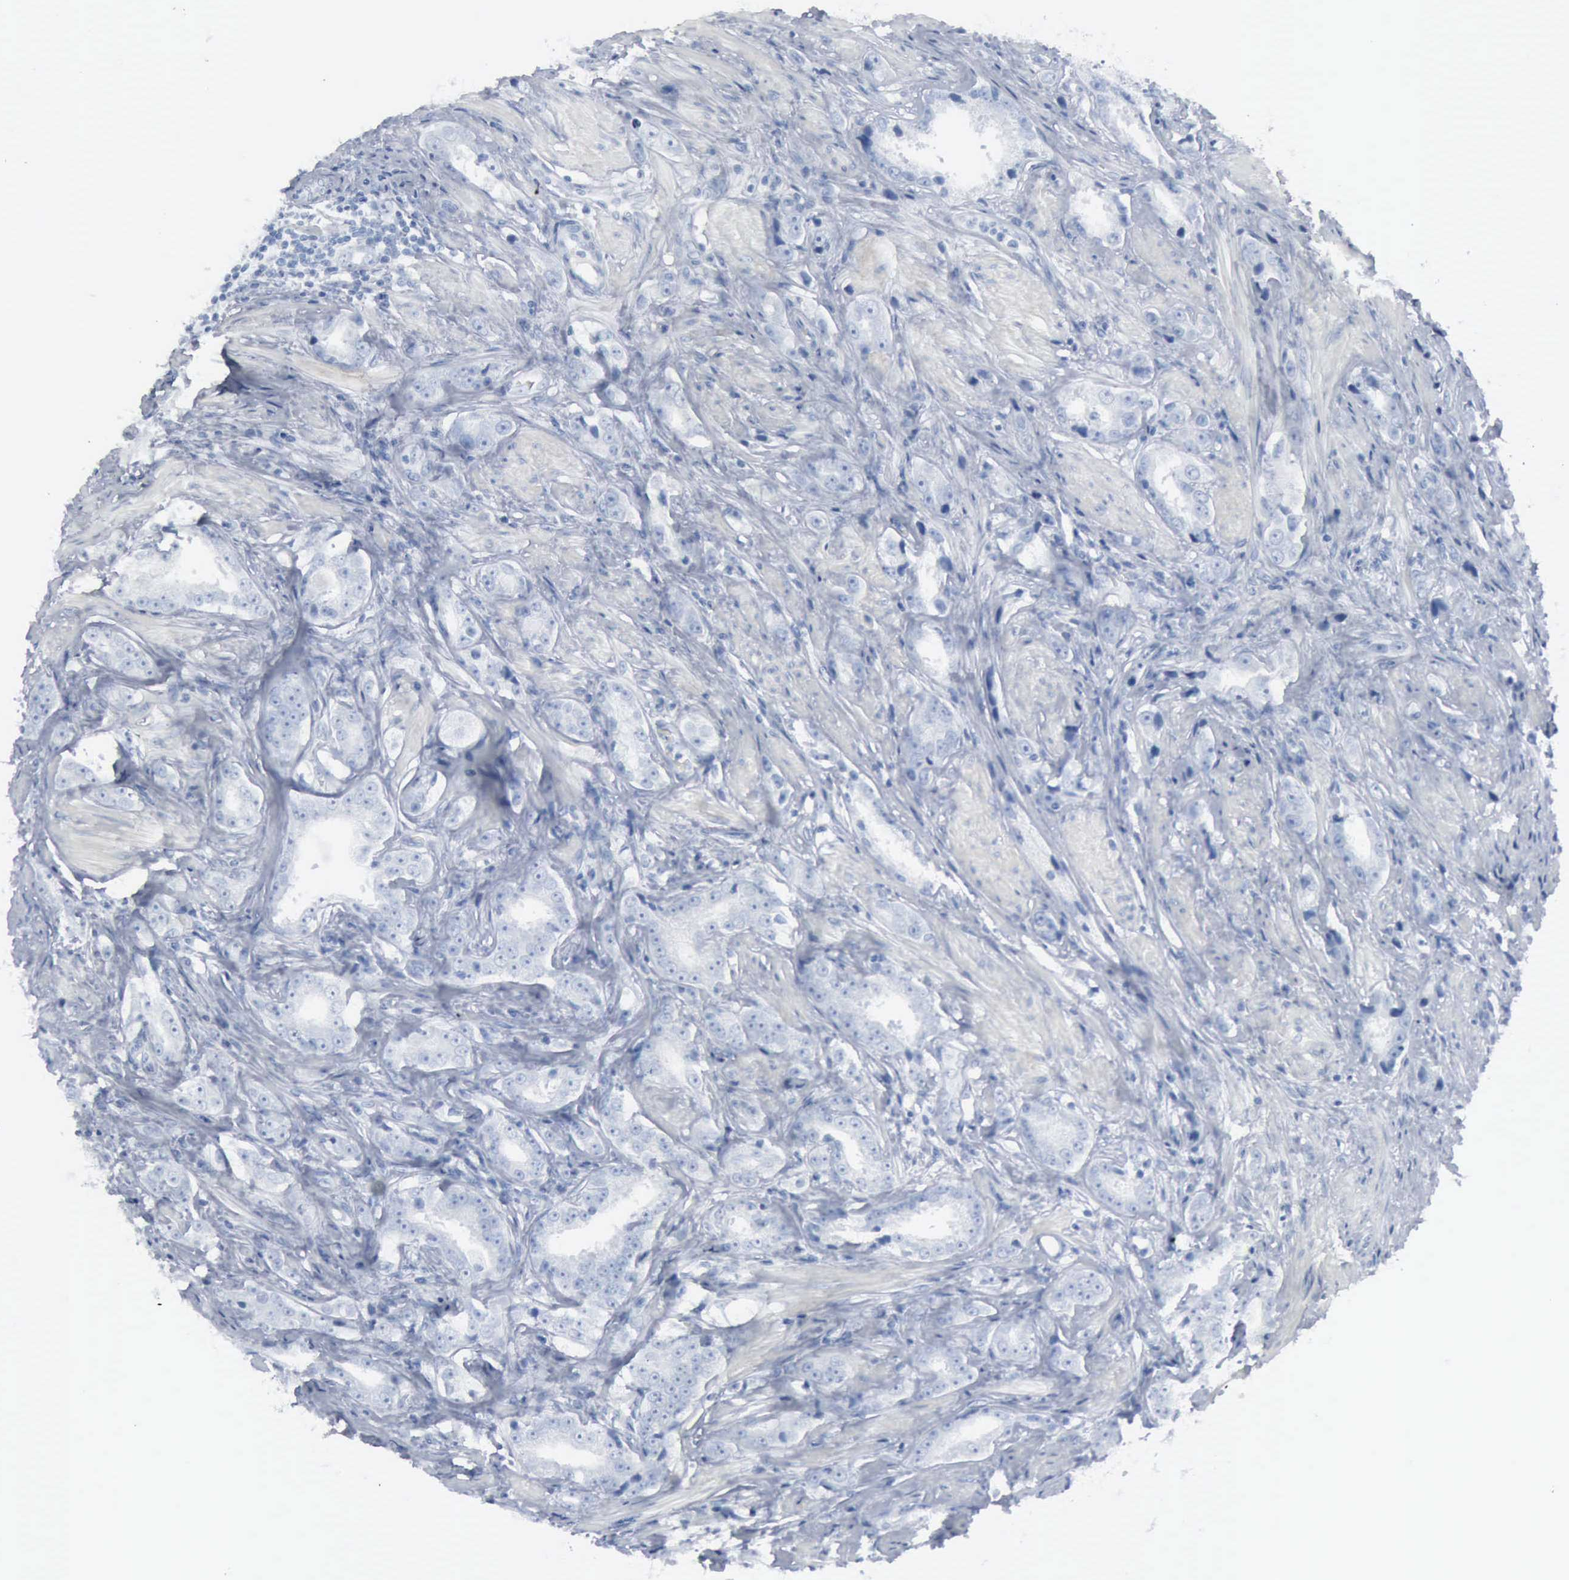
{"staining": {"intensity": "negative", "quantity": "none", "location": "none"}, "tissue": "prostate cancer", "cell_type": "Tumor cells", "image_type": "cancer", "snomed": [{"axis": "morphology", "description": "Adenocarcinoma, Medium grade"}, {"axis": "topography", "description": "Prostate"}], "caption": "Human prostate cancer stained for a protein using immunohistochemistry shows no positivity in tumor cells.", "gene": "DMD", "patient": {"sex": "male", "age": 53}}